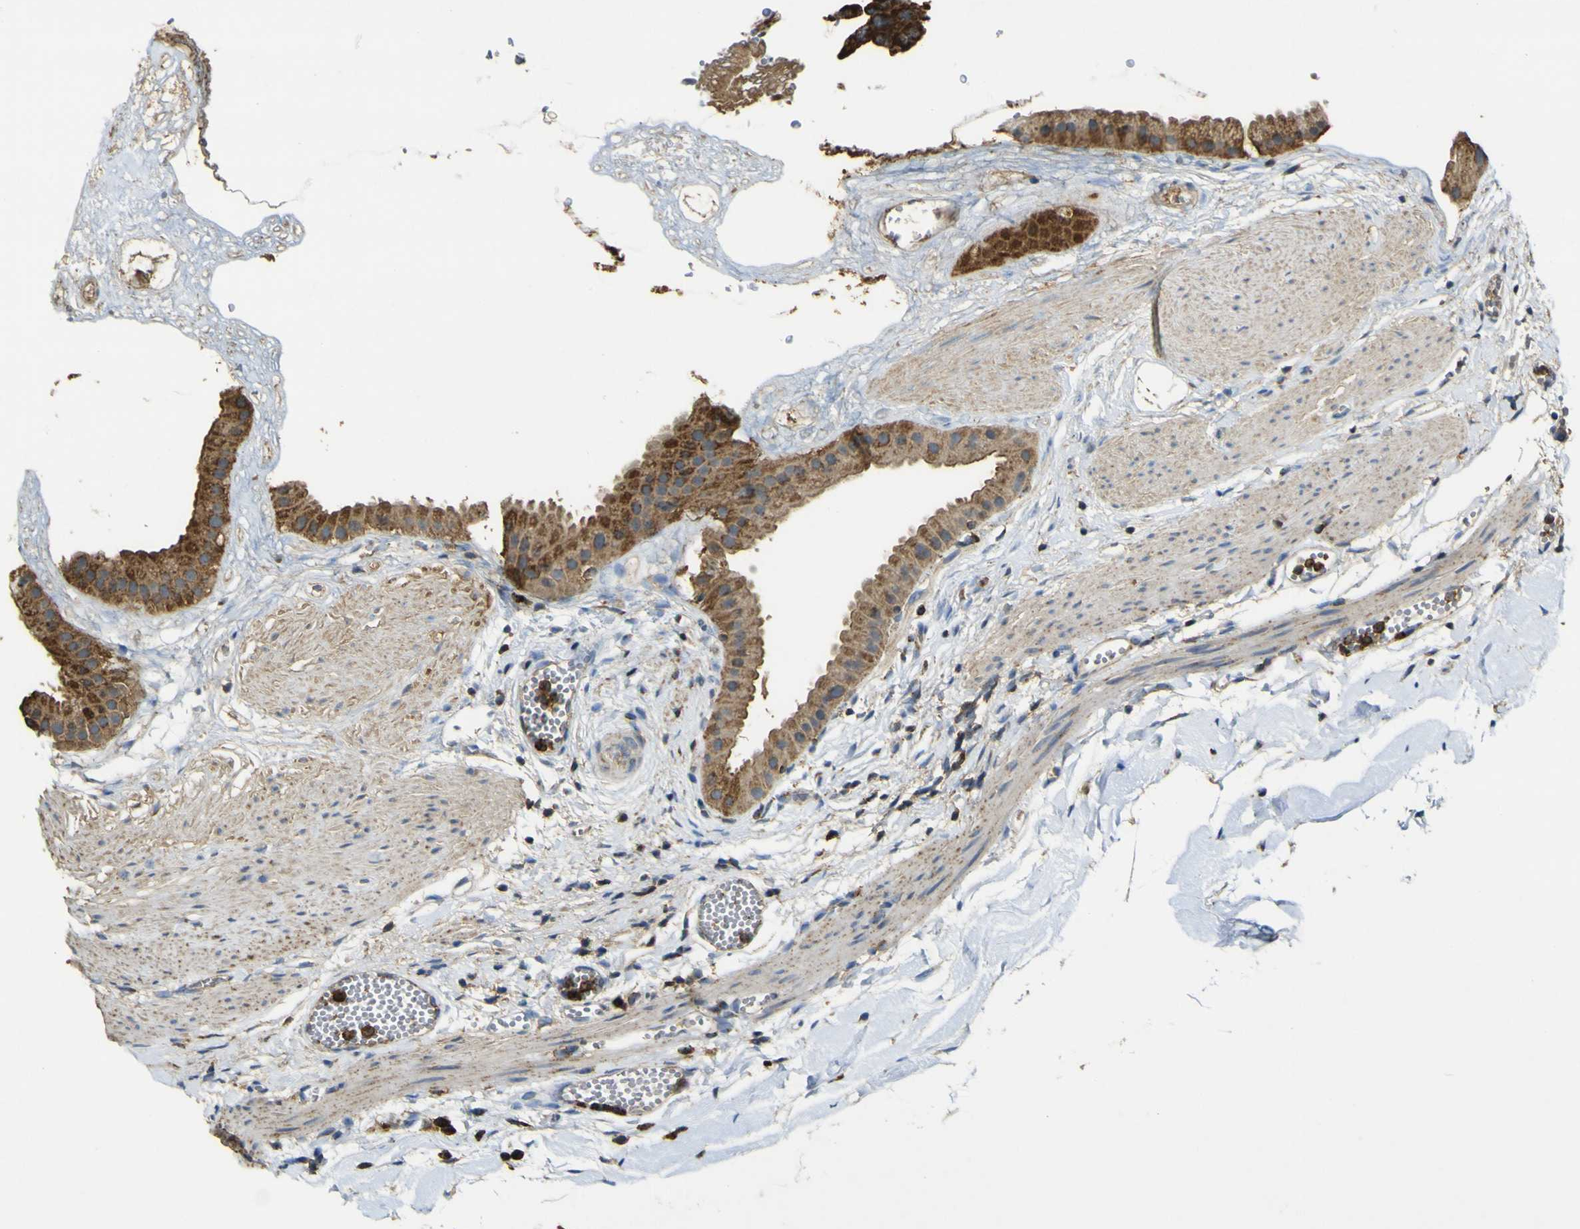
{"staining": {"intensity": "strong", "quantity": ">75%", "location": "cytoplasmic/membranous"}, "tissue": "gallbladder", "cell_type": "Glandular cells", "image_type": "normal", "snomed": [{"axis": "morphology", "description": "Normal tissue, NOS"}, {"axis": "topography", "description": "Gallbladder"}], "caption": "The immunohistochemical stain labels strong cytoplasmic/membranous positivity in glandular cells of unremarkable gallbladder. (Brightfield microscopy of DAB IHC at high magnification).", "gene": "ACSL3", "patient": {"sex": "female", "age": 64}}